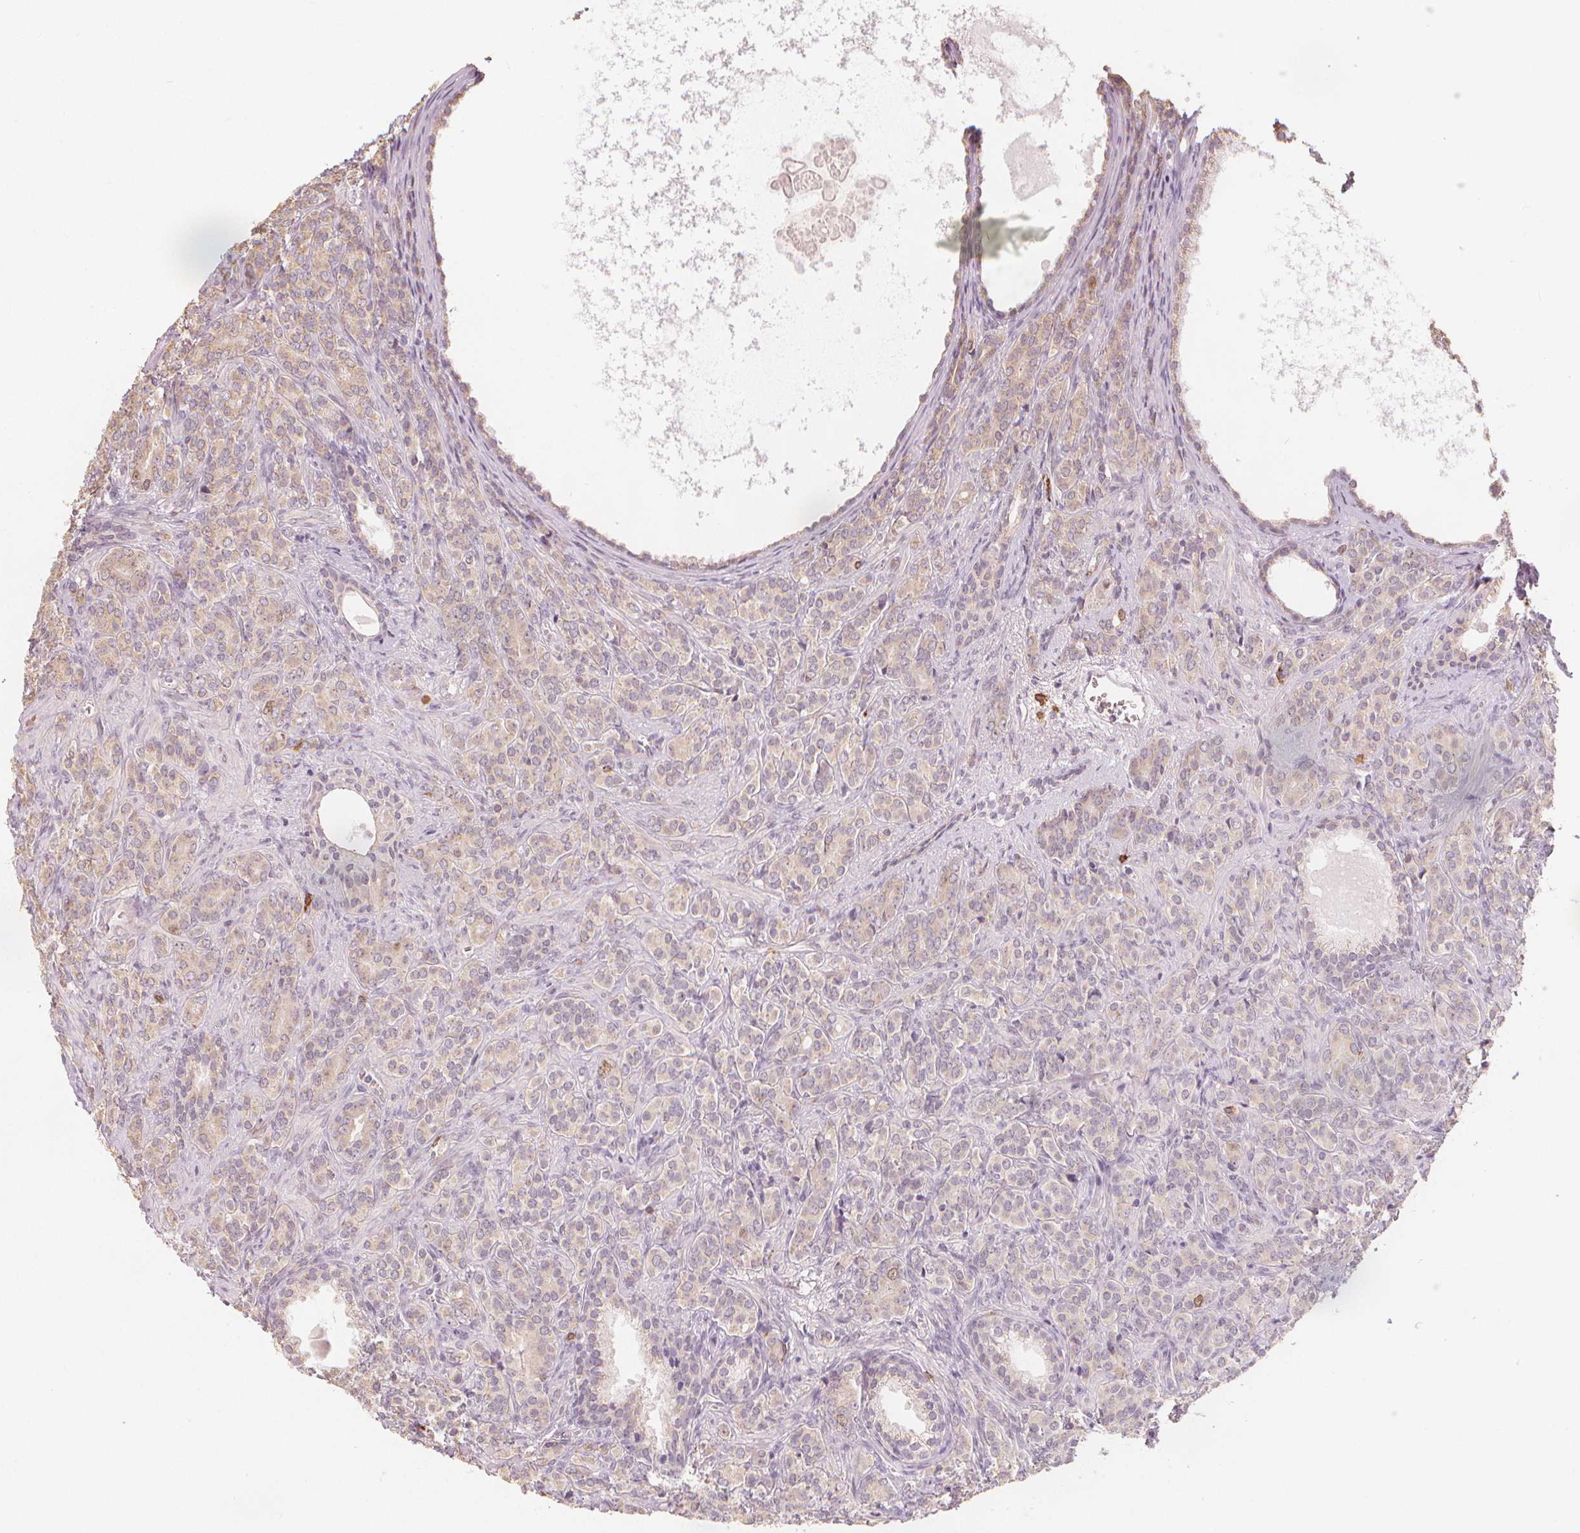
{"staining": {"intensity": "weak", "quantity": "25%-75%", "location": "cytoplasmic/membranous"}, "tissue": "prostate cancer", "cell_type": "Tumor cells", "image_type": "cancer", "snomed": [{"axis": "morphology", "description": "Adenocarcinoma, High grade"}, {"axis": "topography", "description": "Prostate"}], "caption": "There is low levels of weak cytoplasmic/membranous positivity in tumor cells of prostate cancer, as demonstrated by immunohistochemical staining (brown color).", "gene": "TIPIN", "patient": {"sex": "male", "age": 84}}